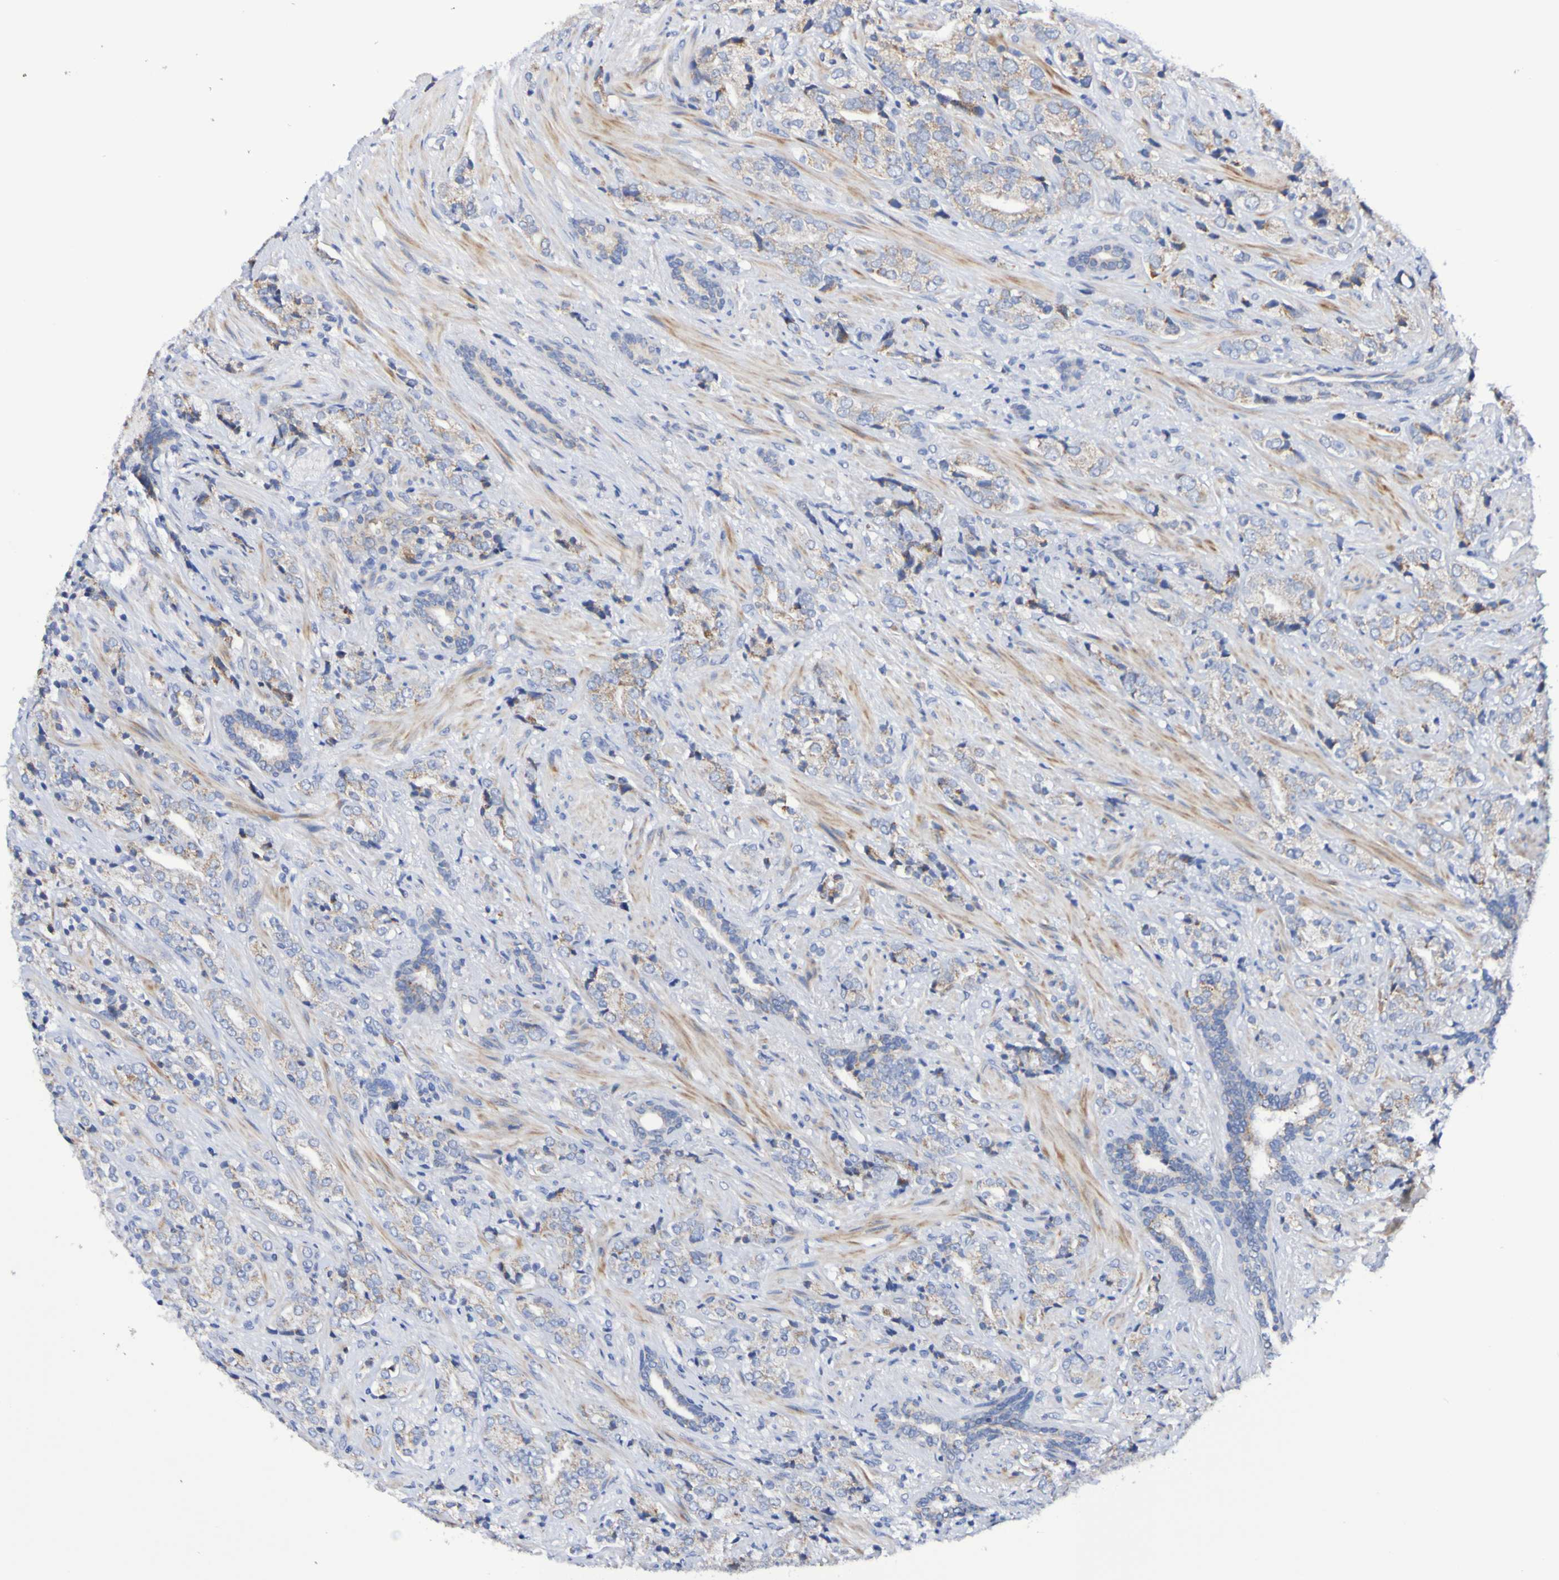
{"staining": {"intensity": "weak", "quantity": "<25%", "location": "cytoplasmic/membranous"}, "tissue": "prostate cancer", "cell_type": "Tumor cells", "image_type": "cancer", "snomed": [{"axis": "morphology", "description": "Adenocarcinoma, High grade"}, {"axis": "topography", "description": "Prostate"}], "caption": "This is an immunohistochemistry (IHC) image of adenocarcinoma (high-grade) (prostate). There is no expression in tumor cells.", "gene": "WNT4", "patient": {"sex": "male", "age": 71}}